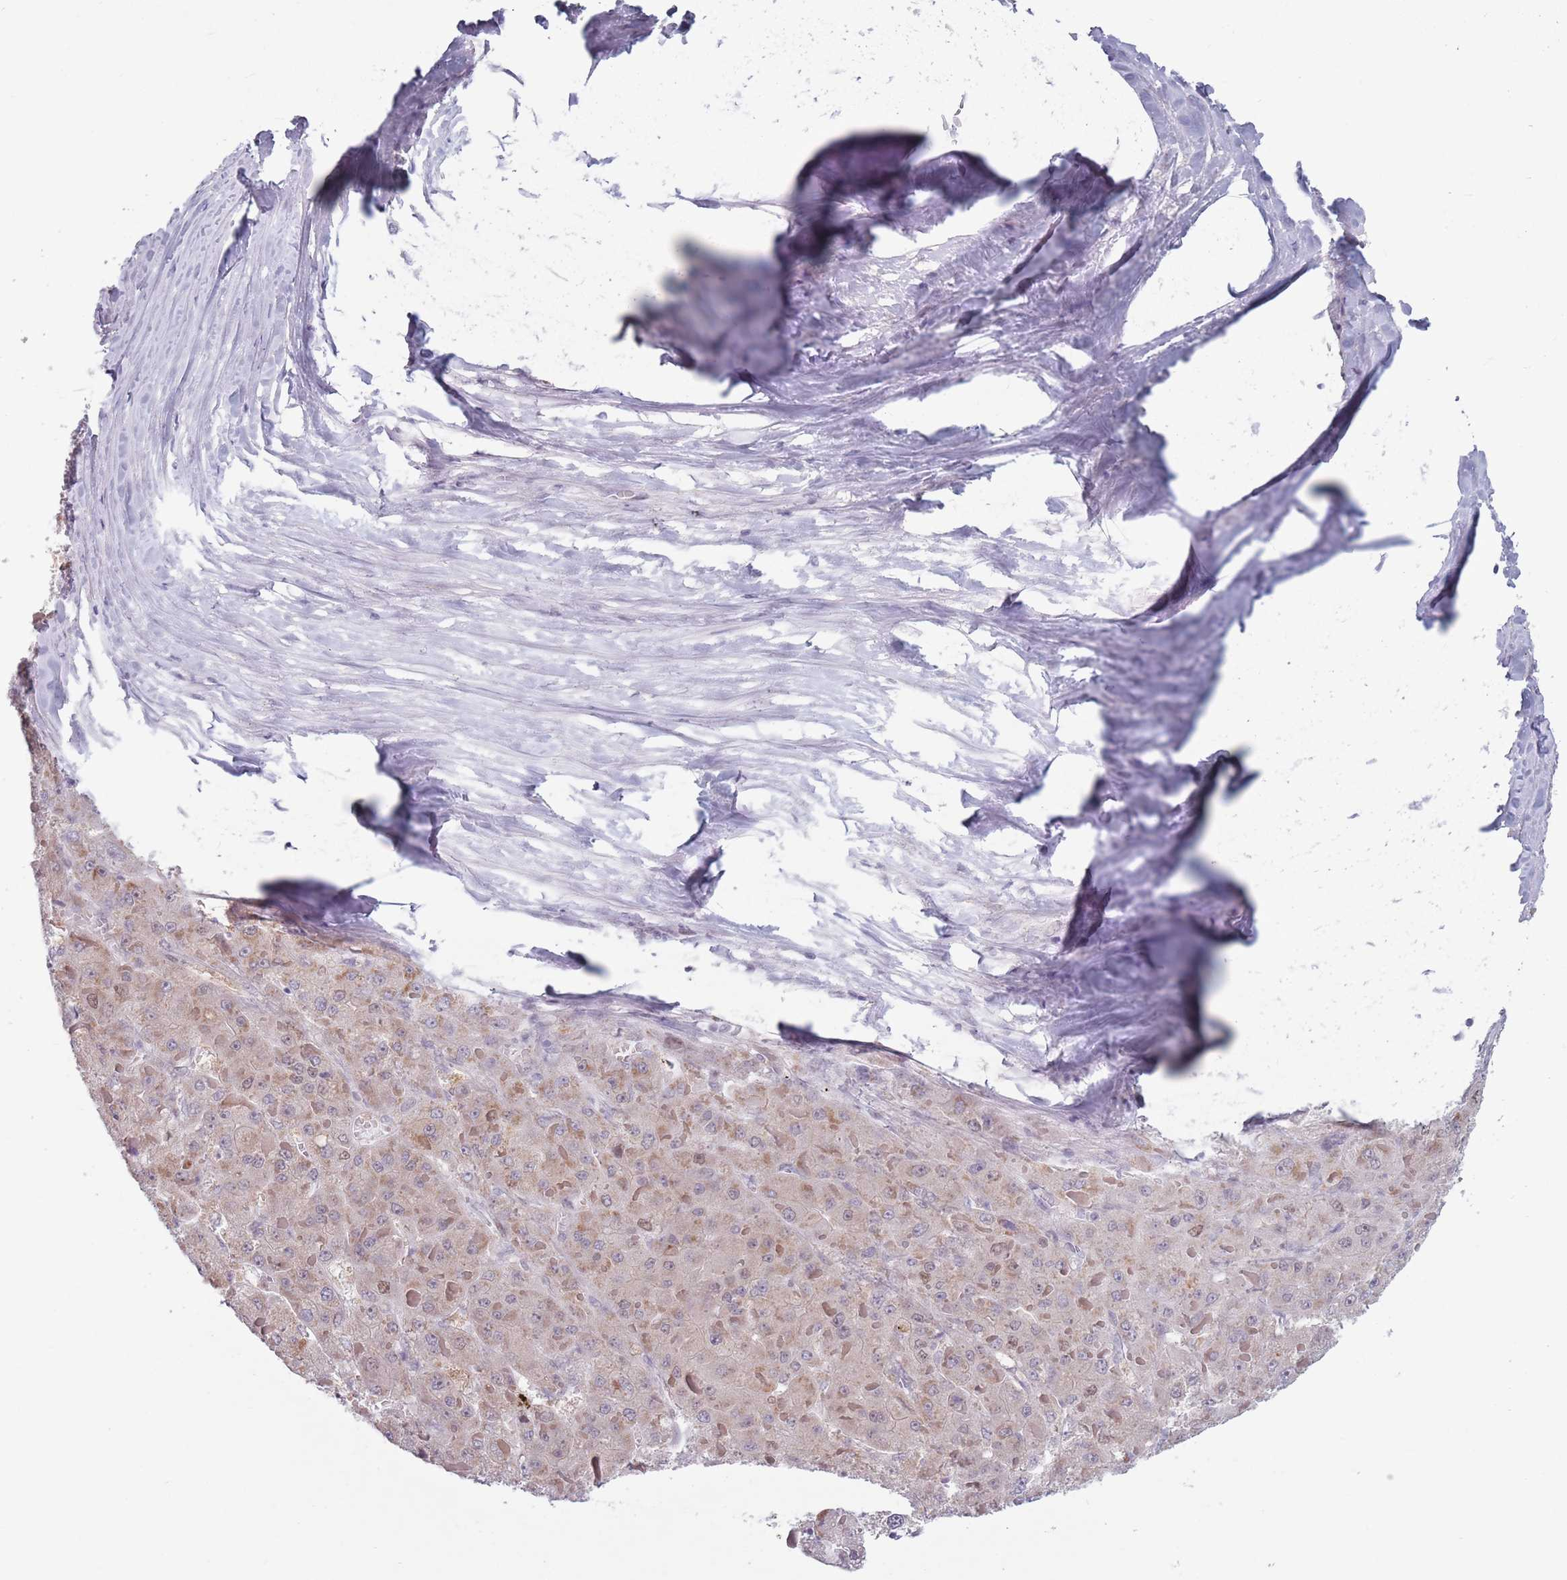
{"staining": {"intensity": "weak", "quantity": ">75%", "location": "cytoplasmic/membranous"}, "tissue": "liver cancer", "cell_type": "Tumor cells", "image_type": "cancer", "snomed": [{"axis": "morphology", "description": "Carcinoma, Hepatocellular, NOS"}, {"axis": "topography", "description": "Liver"}], "caption": "Immunohistochemical staining of hepatocellular carcinoma (liver) displays weak cytoplasmic/membranous protein positivity in approximately >75% of tumor cells. (DAB IHC with brightfield microscopy, high magnification).", "gene": "ZKSCAN2", "patient": {"sex": "female", "age": 73}}